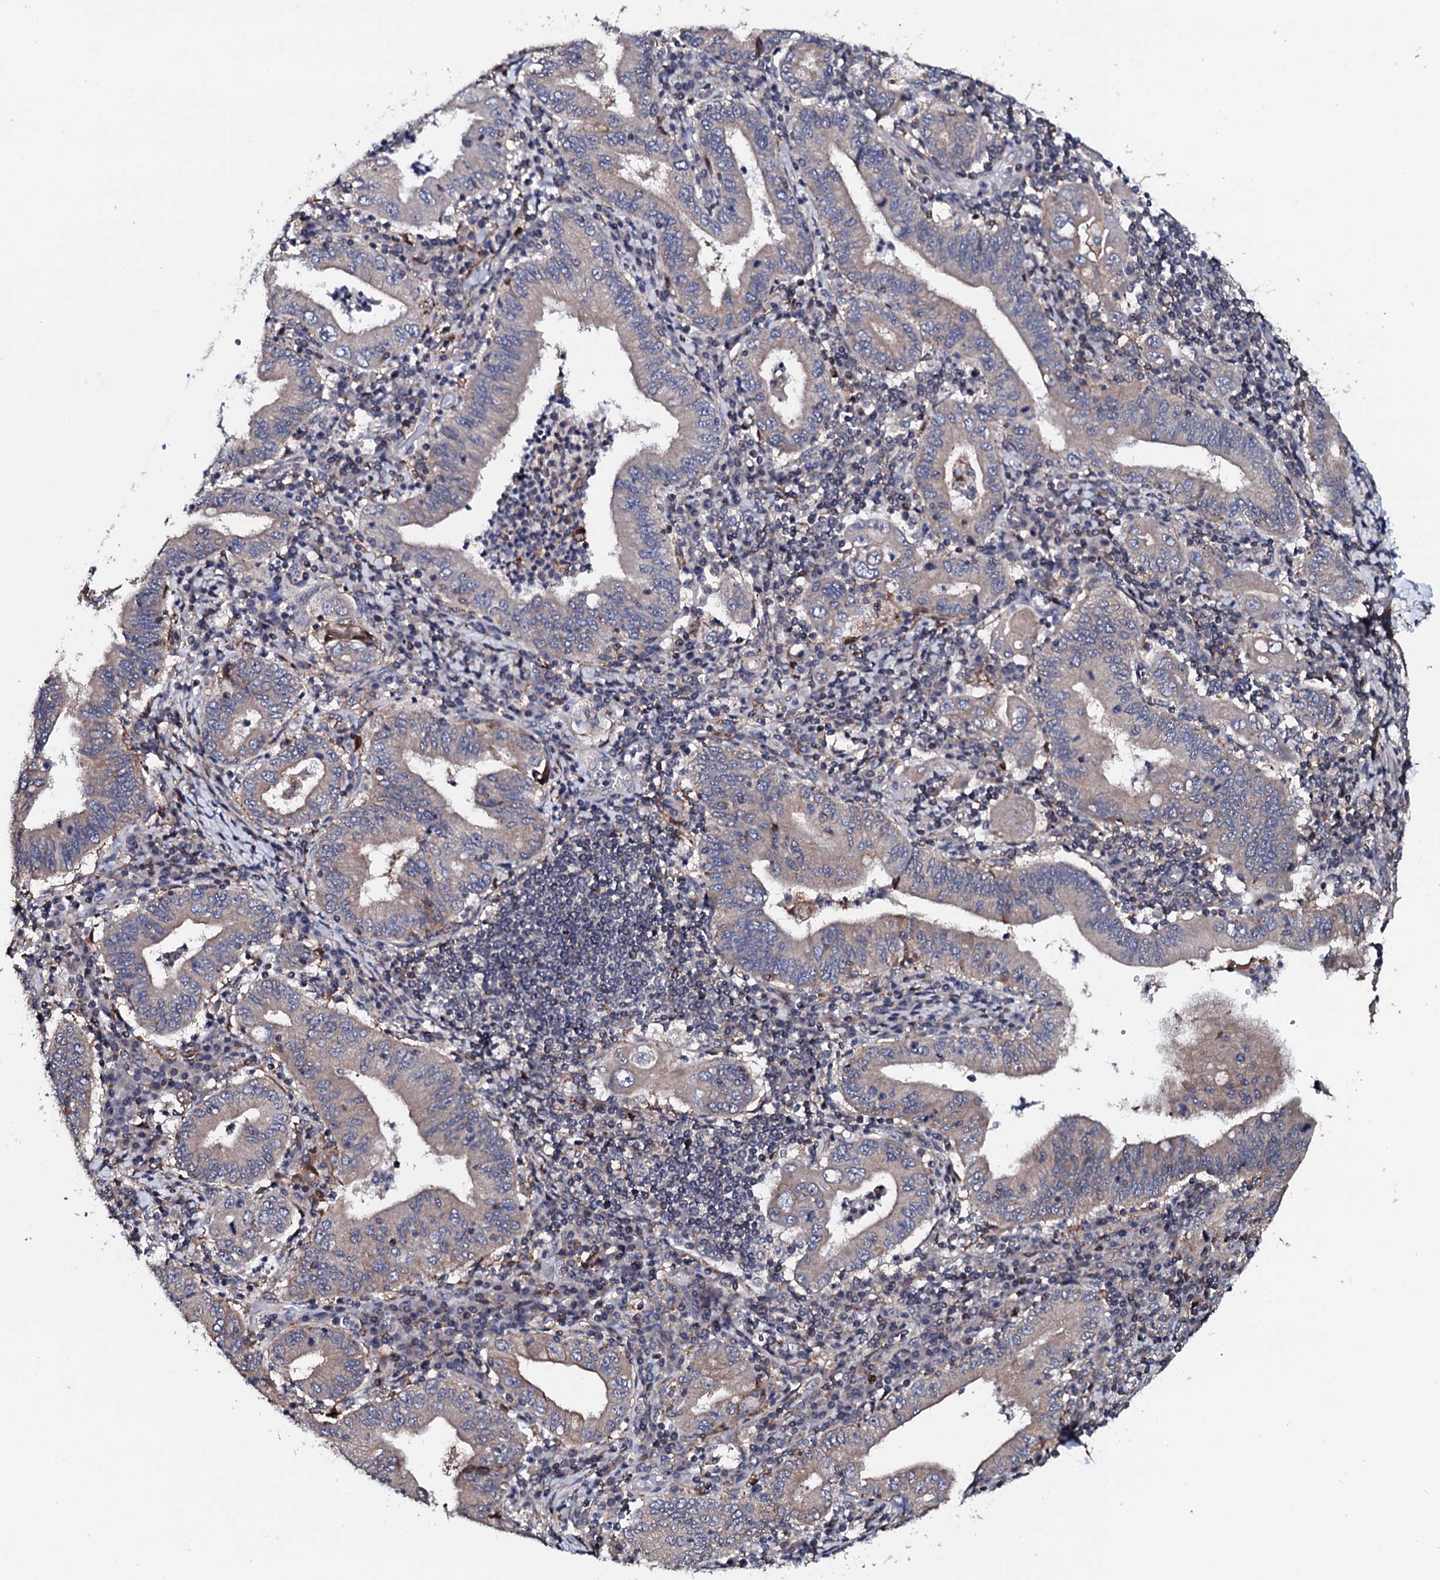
{"staining": {"intensity": "weak", "quantity": "25%-75%", "location": "cytoplasmic/membranous"}, "tissue": "stomach cancer", "cell_type": "Tumor cells", "image_type": "cancer", "snomed": [{"axis": "morphology", "description": "Normal tissue, NOS"}, {"axis": "morphology", "description": "Adenocarcinoma, NOS"}, {"axis": "topography", "description": "Esophagus"}, {"axis": "topography", "description": "Stomach, upper"}, {"axis": "topography", "description": "Peripheral nerve tissue"}], "caption": "Stomach cancer tissue shows weak cytoplasmic/membranous expression in approximately 25%-75% of tumor cells", "gene": "EDC3", "patient": {"sex": "male", "age": 62}}